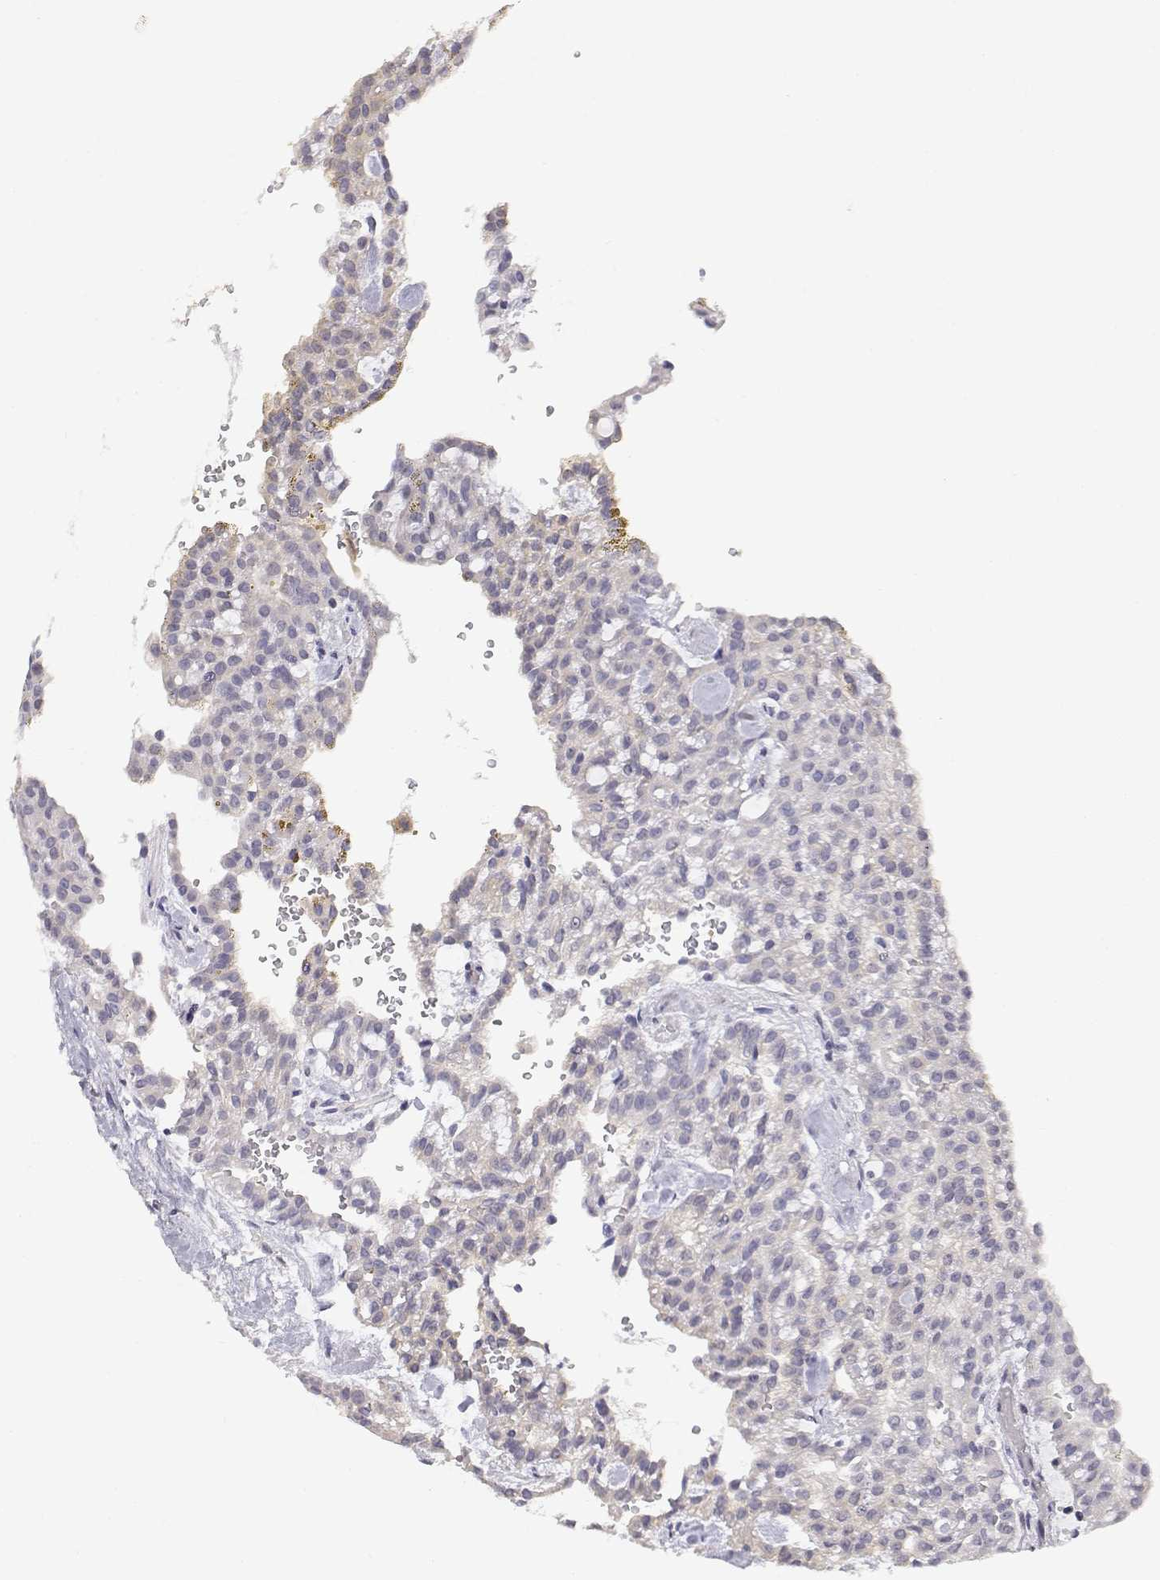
{"staining": {"intensity": "negative", "quantity": "none", "location": "none"}, "tissue": "renal cancer", "cell_type": "Tumor cells", "image_type": "cancer", "snomed": [{"axis": "morphology", "description": "Adenocarcinoma, NOS"}, {"axis": "topography", "description": "Kidney"}], "caption": "An immunohistochemistry (IHC) photomicrograph of renal cancer is shown. There is no staining in tumor cells of renal cancer.", "gene": "ADA", "patient": {"sex": "male", "age": 63}}